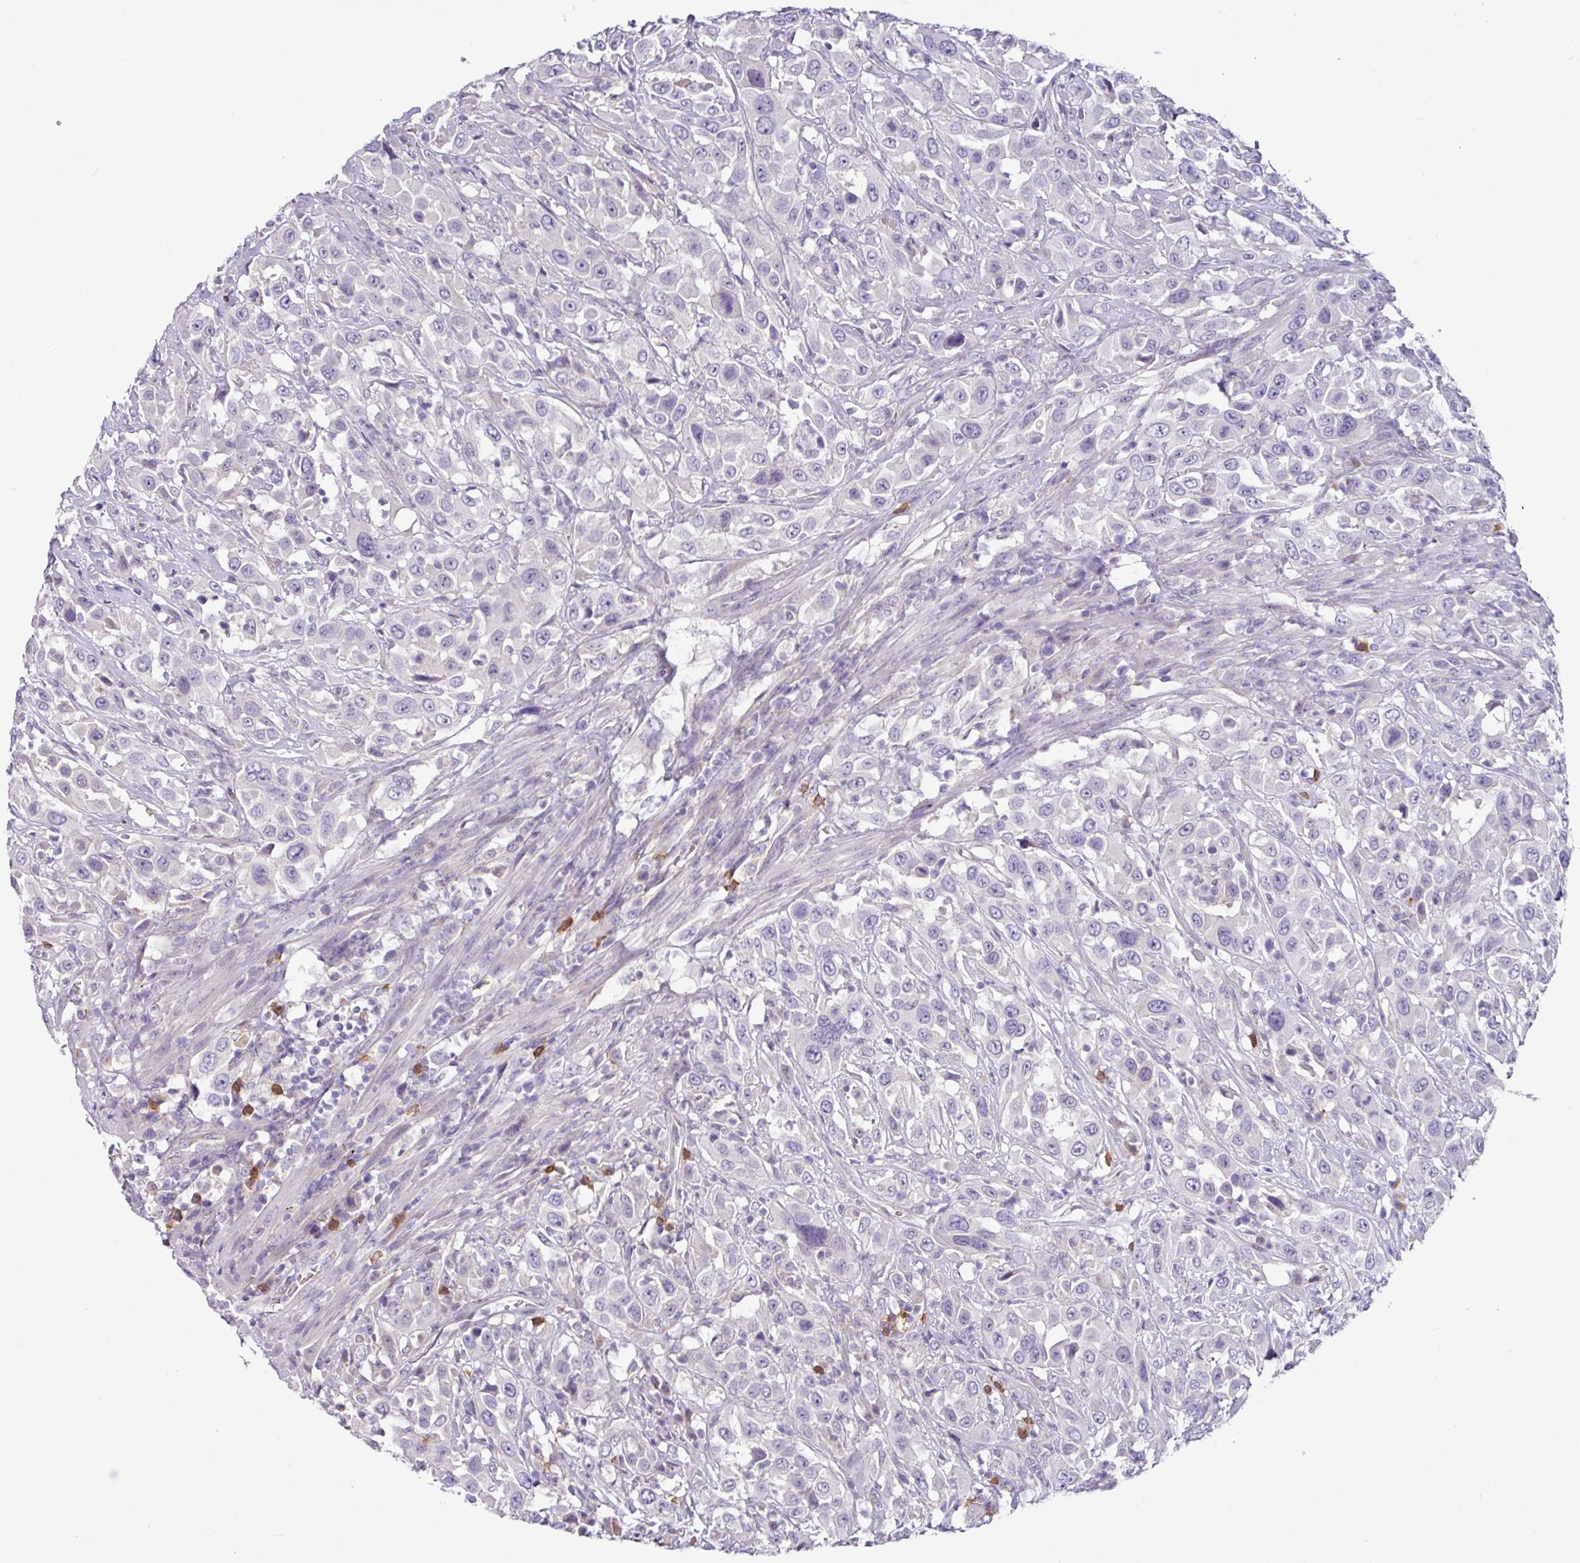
{"staining": {"intensity": "negative", "quantity": "none", "location": "none"}, "tissue": "urothelial cancer", "cell_type": "Tumor cells", "image_type": "cancer", "snomed": [{"axis": "morphology", "description": "Urothelial carcinoma, High grade"}, {"axis": "topography", "description": "Urinary bladder"}], "caption": "Urothelial carcinoma (high-grade) was stained to show a protein in brown. There is no significant positivity in tumor cells. (DAB immunohistochemistry with hematoxylin counter stain).", "gene": "ZNF524", "patient": {"sex": "male", "age": 61}}